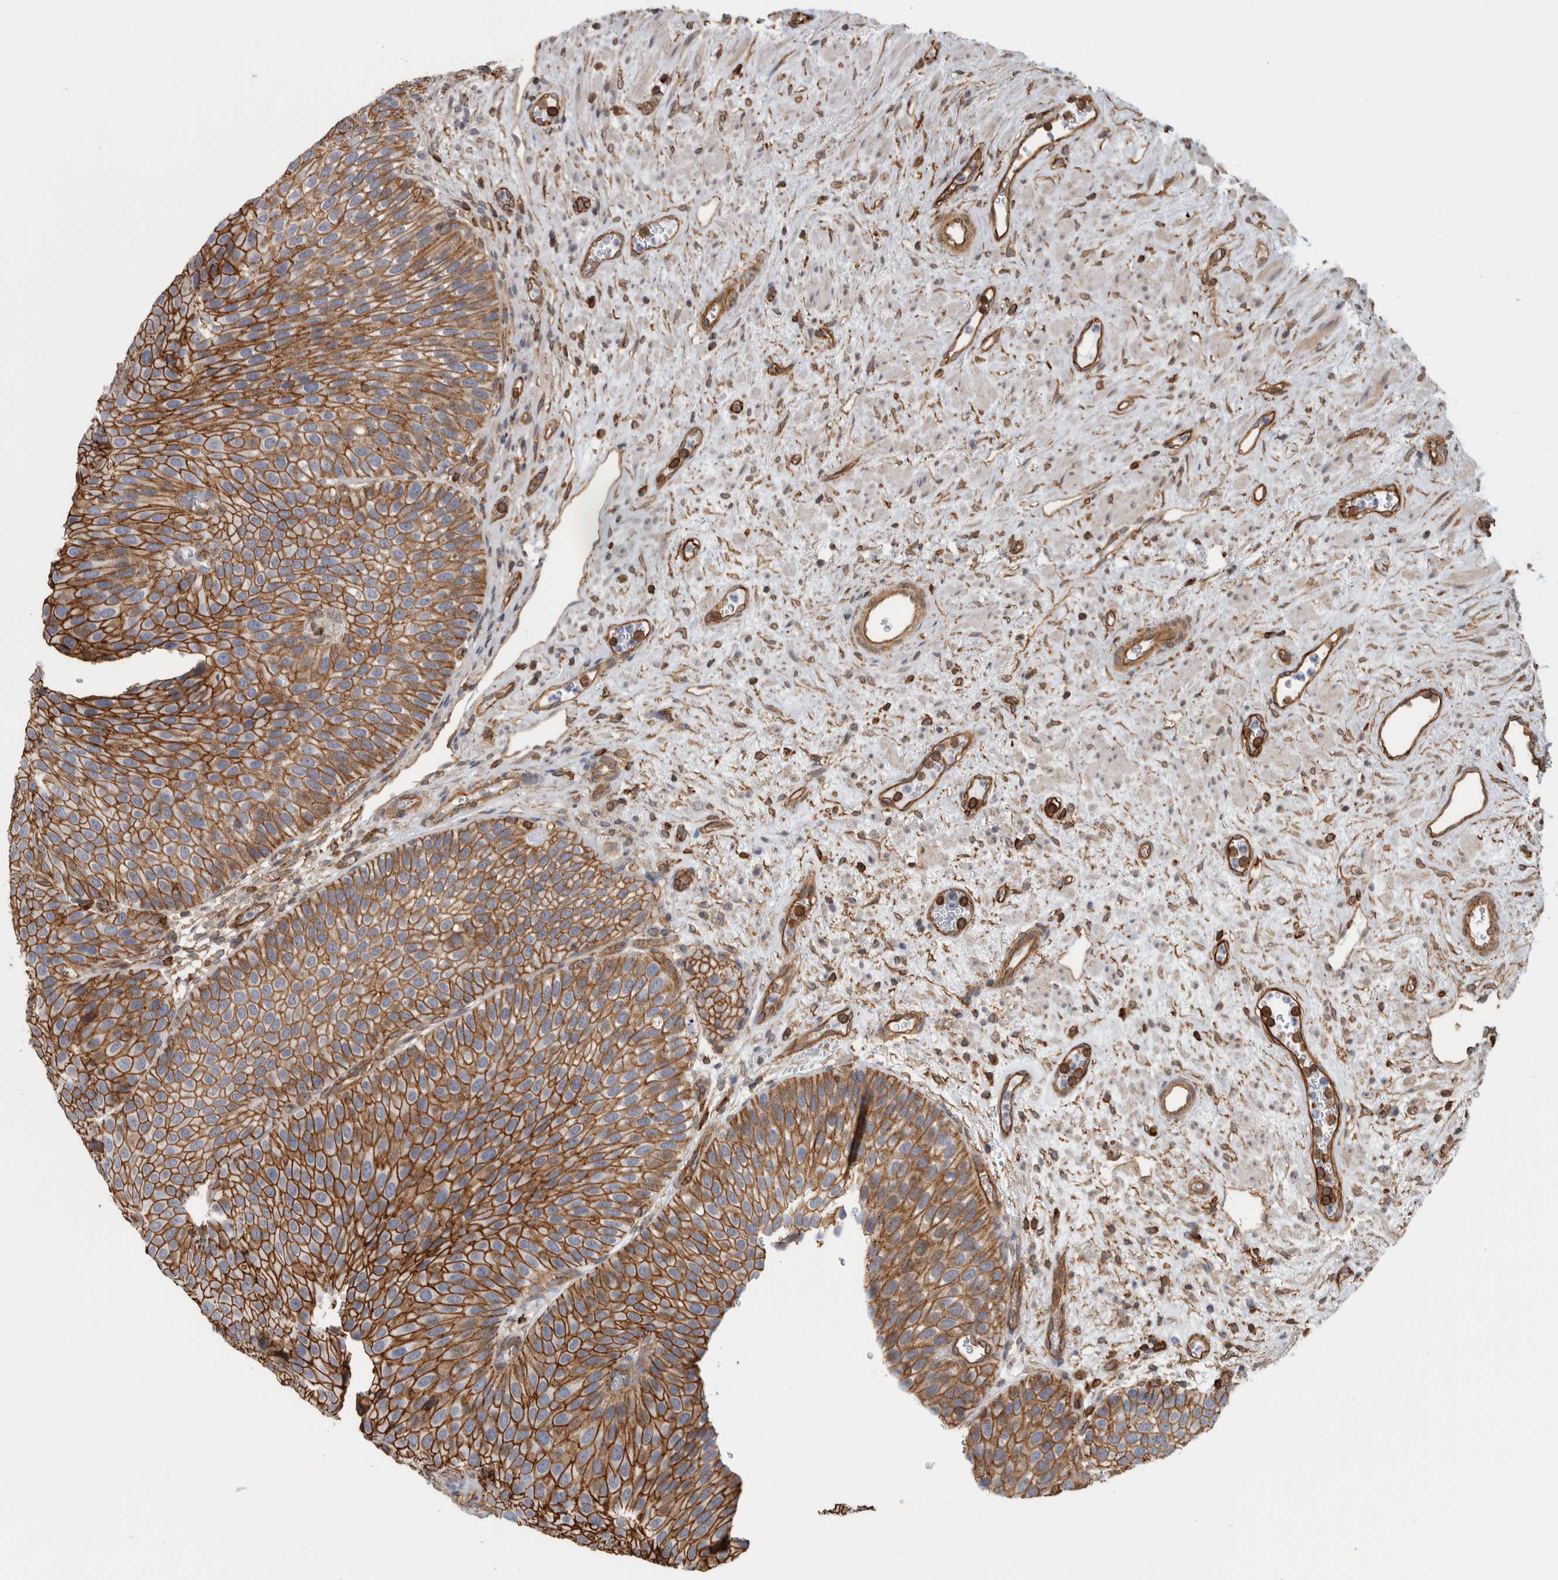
{"staining": {"intensity": "strong", "quantity": ">75%", "location": "cytoplasmic/membranous"}, "tissue": "urothelial cancer", "cell_type": "Tumor cells", "image_type": "cancer", "snomed": [{"axis": "morphology", "description": "Normal tissue, NOS"}, {"axis": "morphology", "description": "Urothelial carcinoma, Low grade"}, {"axis": "topography", "description": "Urinary bladder"}, {"axis": "topography", "description": "Prostate"}], "caption": "Brown immunohistochemical staining in urothelial carcinoma (low-grade) shows strong cytoplasmic/membranous positivity in about >75% of tumor cells. Ihc stains the protein in brown and the nuclei are stained blue.", "gene": "AHNAK", "patient": {"sex": "male", "age": 60}}